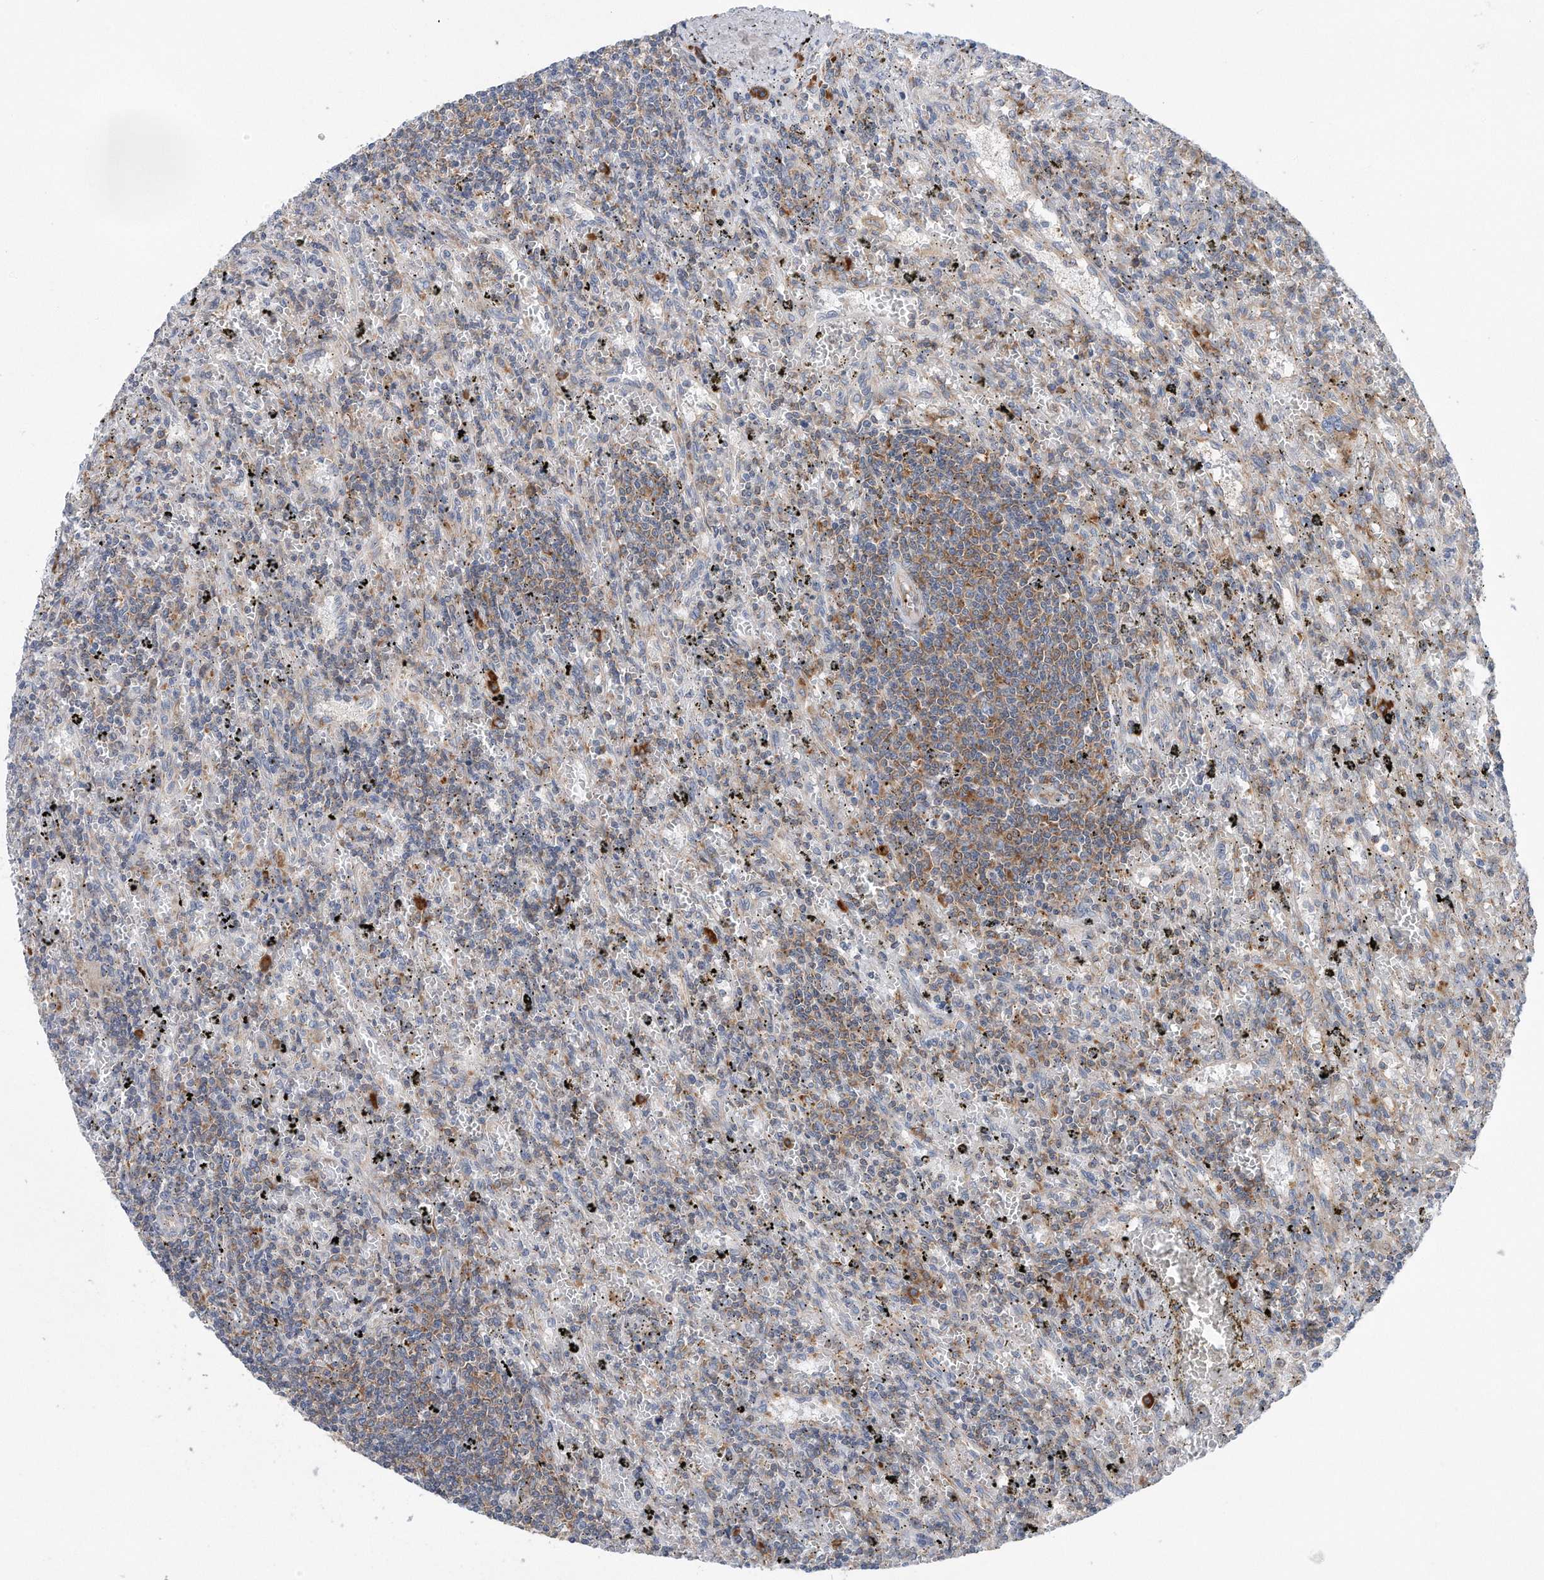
{"staining": {"intensity": "moderate", "quantity": "<25%", "location": "cytoplasmic/membranous"}, "tissue": "lymphoma", "cell_type": "Tumor cells", "image_type": "cancer", "snomed": [{"axis": "morphology", "description": "Malignant lymphoma, non-Hodgkin's type, Low grade"}, {"axis": "topography", "description": "Spleen"}], "caption": "Malignant lymphoma, non-Hodgkin's type (low-grade) stained for a protein (brown) demonstrates moderate cytoplasmic/membranous positive positivity in about <25% of tumor cells.", "gene": "RPL26L1", "patient": {"sex": "male", "age": 76}}